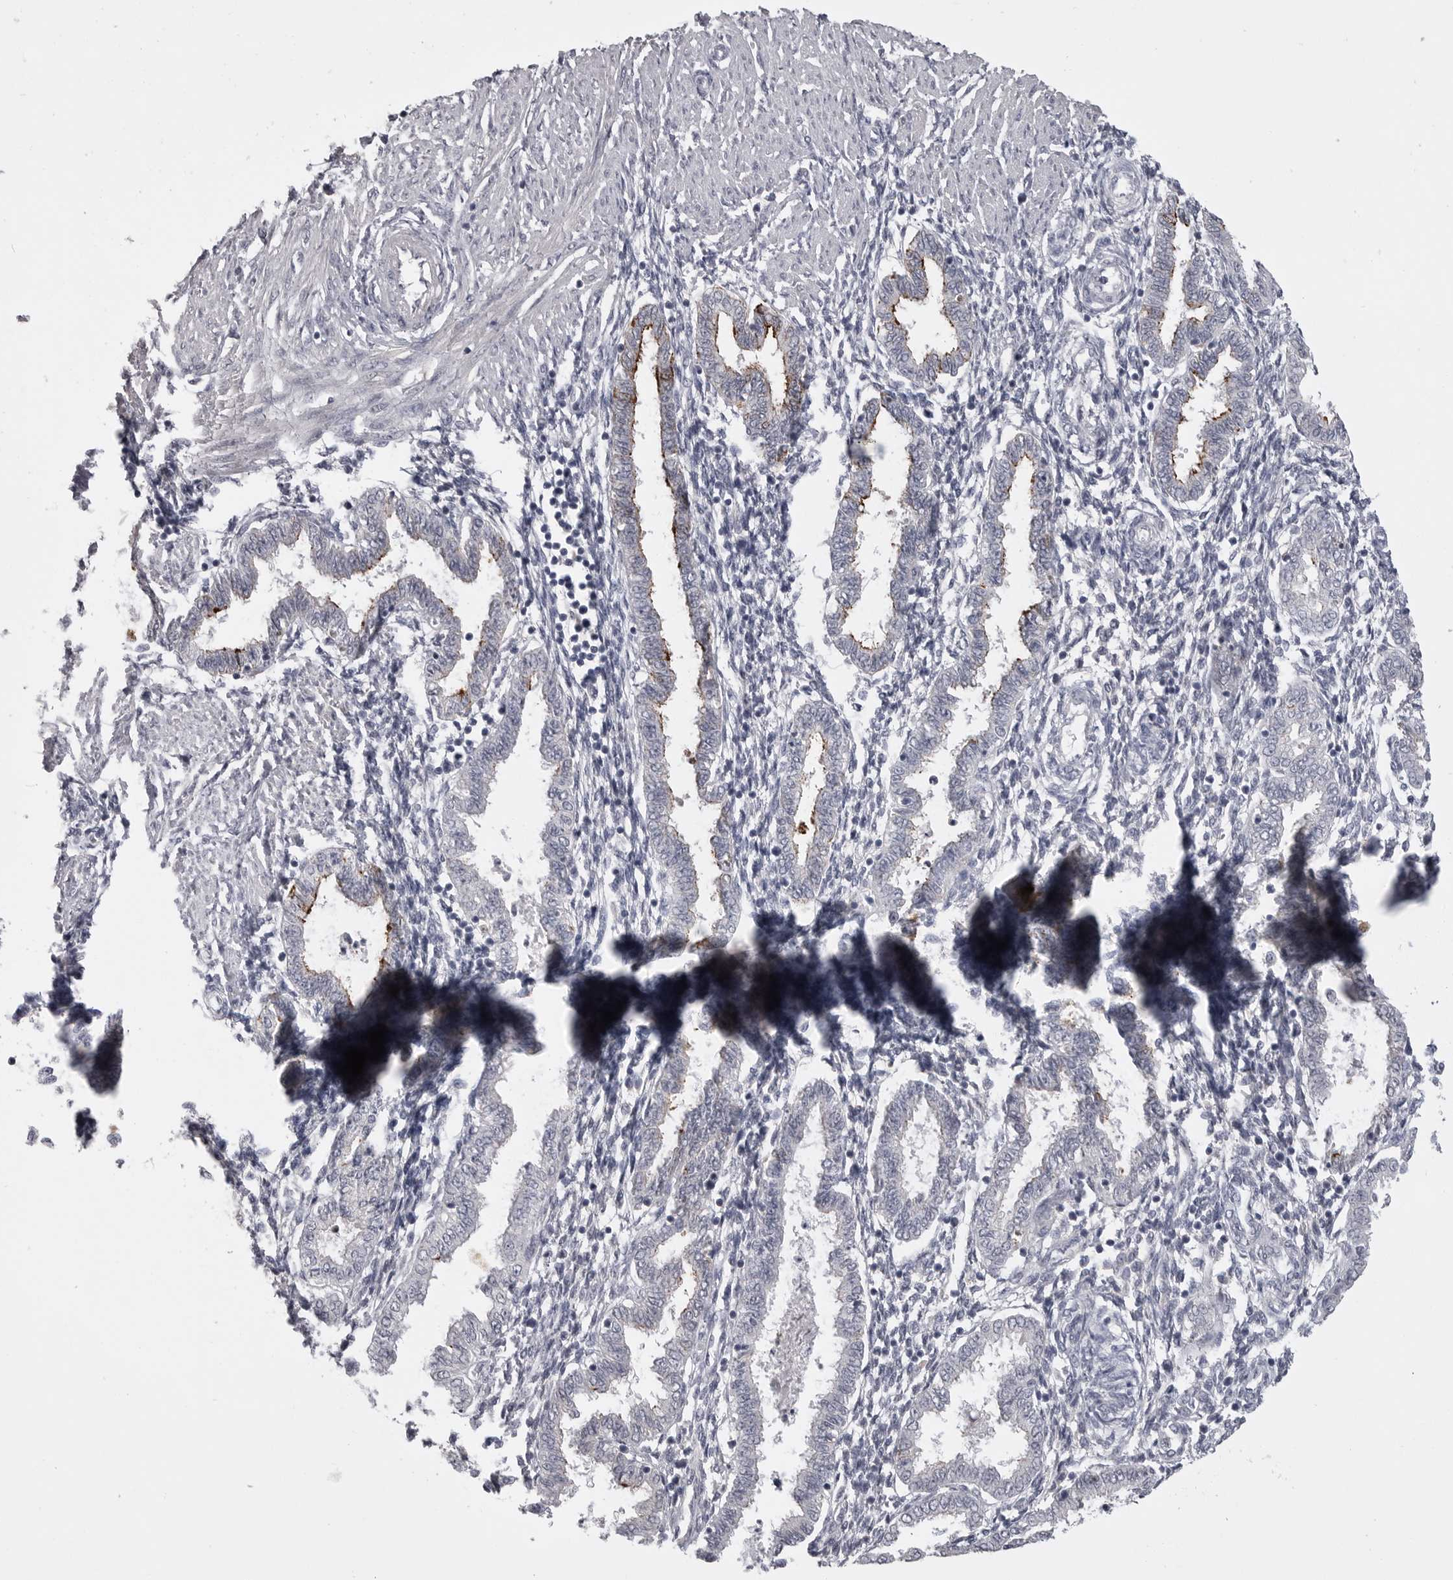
{"staining": {"intensity": "negative", "quantity": "none", "location": "none"}, "tissue": "endometrium", "cell_type": "Cells in endometrial stroma", "image_type": "normal", "snomed": [{"axis": "morphology", "description": "Normal tissue, NOS"}, {"axis": "topography", "description": "Endometrium"}], "caption": "Immunohistochemical staining of normal human endometrium displays no significant staining in cells in endometrial stroma.", "gene": "SERPING1", "patient": {"sex": "female", "age": 33}}